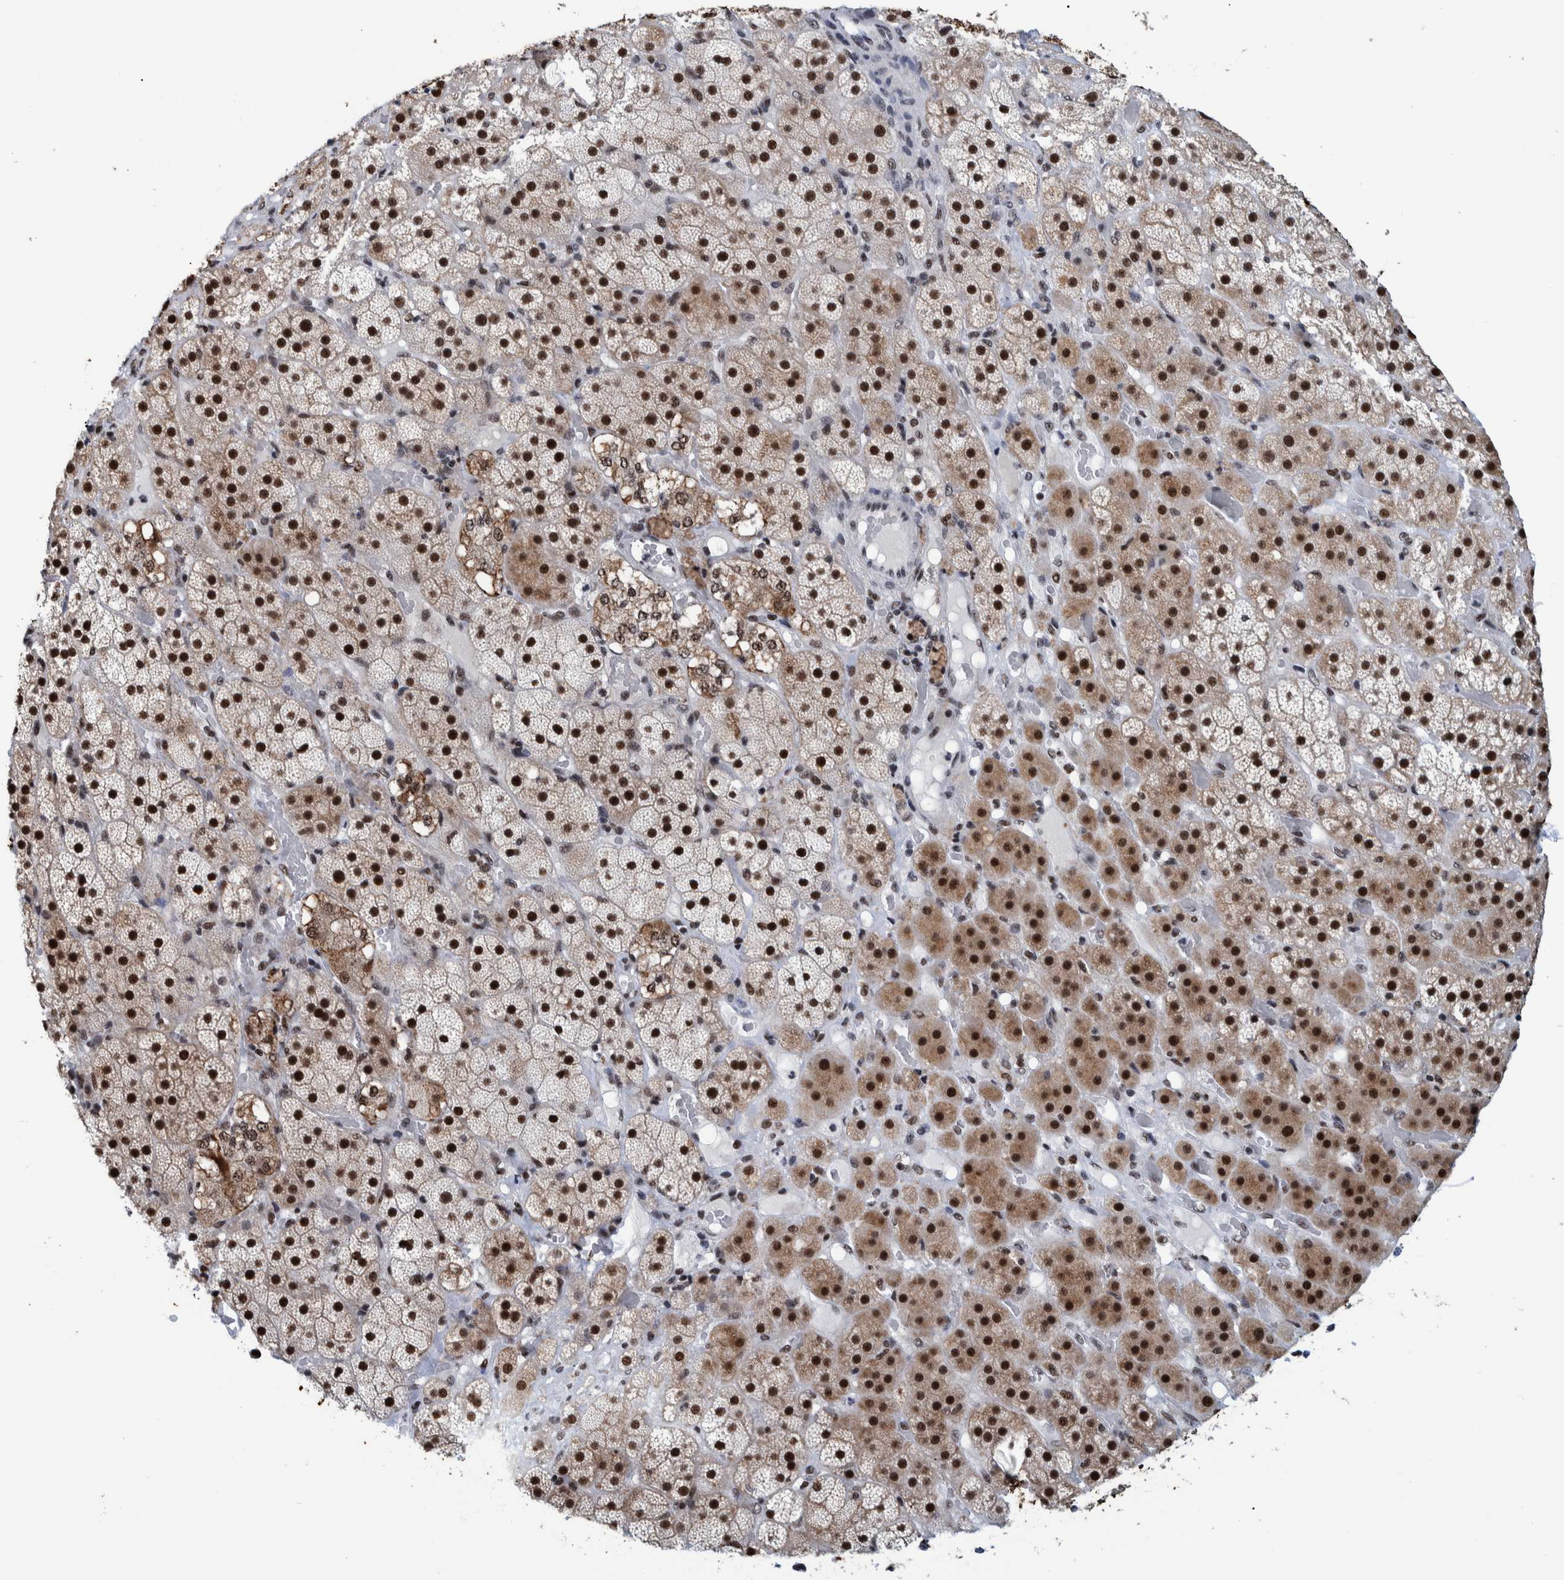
{"staining": {"intensity": "strong", "quantity": ">75%", "location": "cytoplasmic/membranous,nuclear"}, "tissue": "adrenal gland", "cell_type": "Glandular cells", "image_type": "normal", "snomed": [{"axis": "morphology", "description": "Normal tissue, NOS"}, {"axis": "topography", "description": "Adrenal gland"}], "caption": "This micrograph exhibits immunohistochemistry (IHC) staining of unremarkable adrenal gland, with high strong cytoplasmic/membranous,nuclear expression in approximately >75% of glandular cells.", "gene": "EFTUD2", "patient": {"sex": "male", "age": 57}}